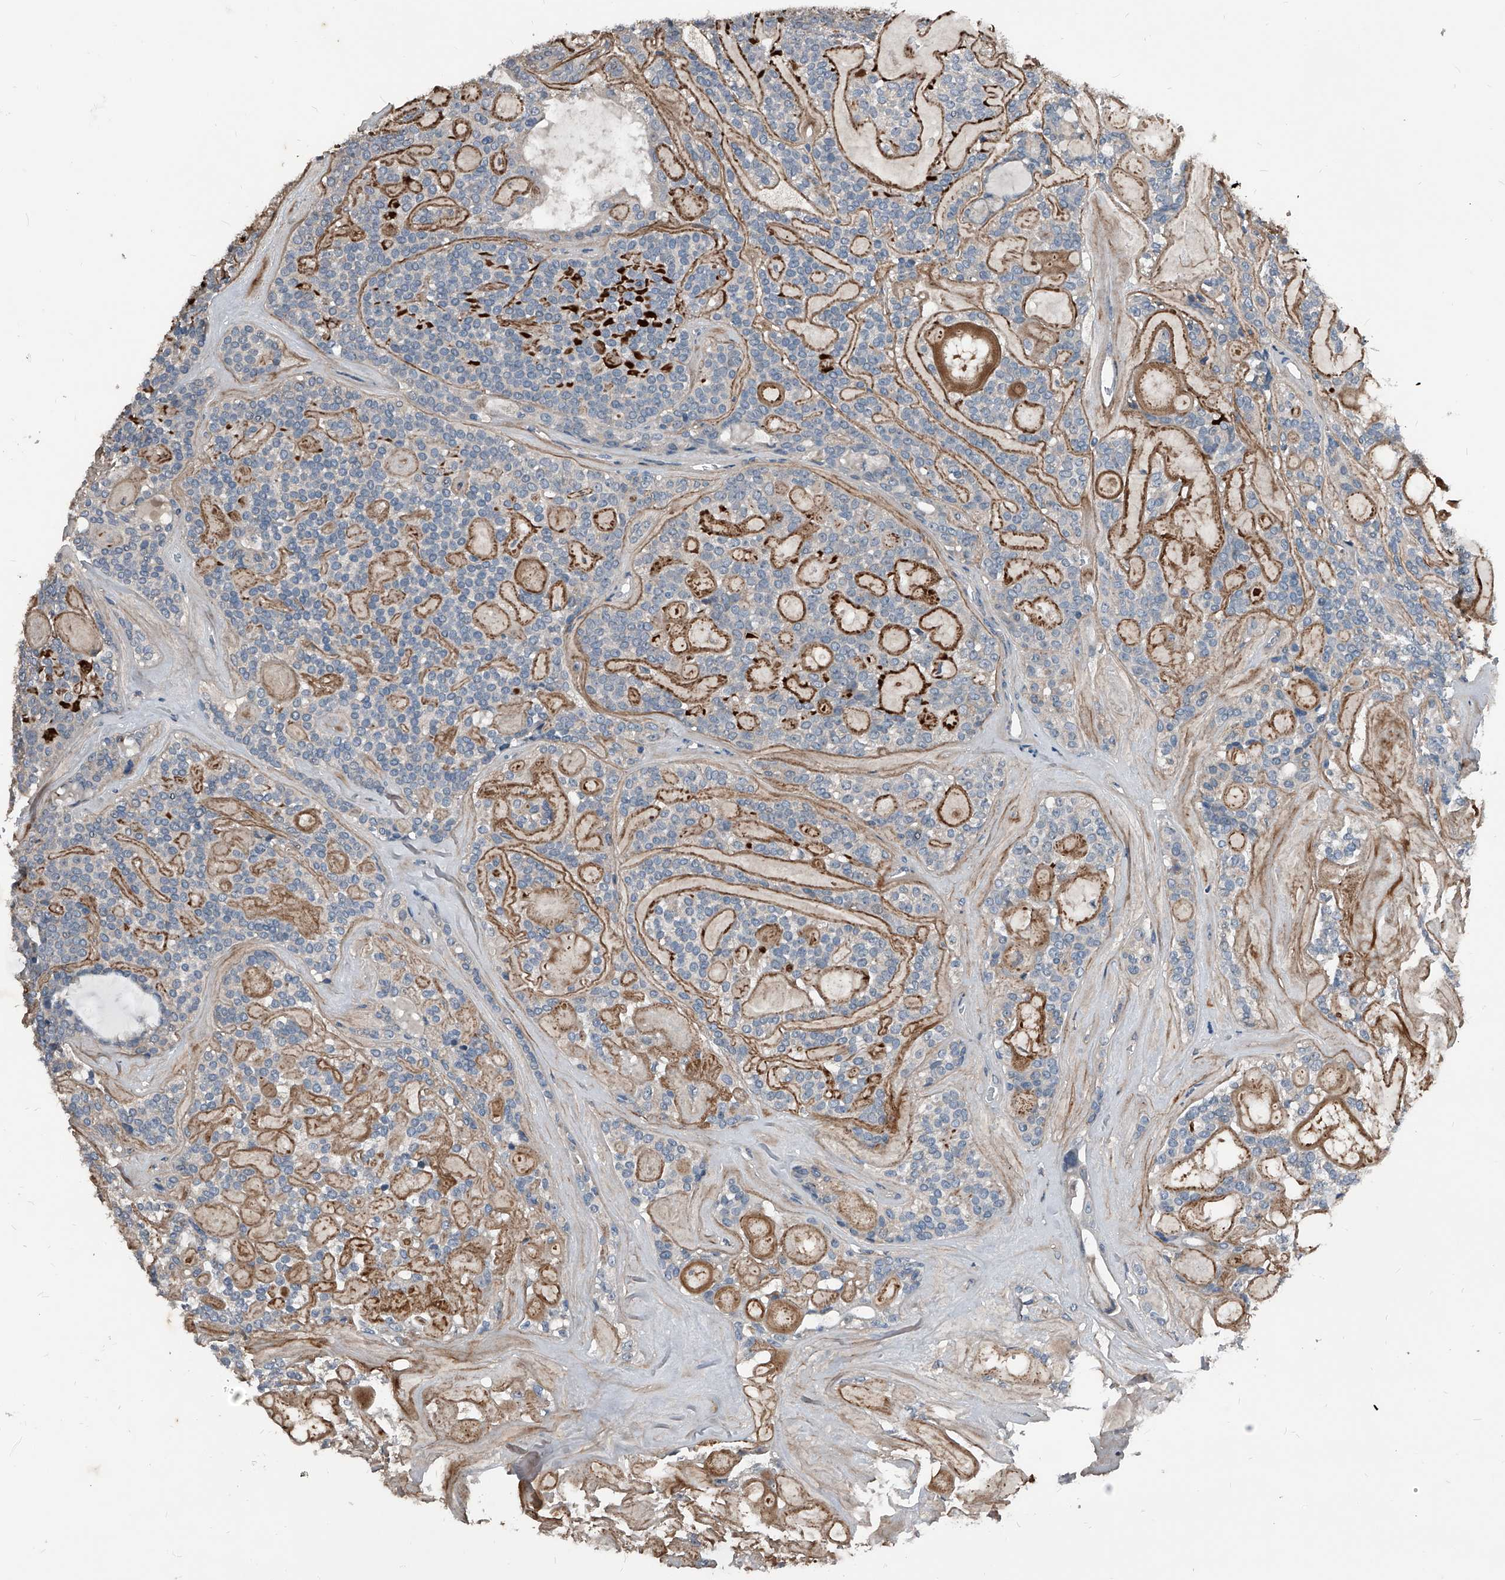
{"staining": {"intensity": "strong", "quantity": "<25%", "location": "cytoplasmic/membranous"}, "tissue": "head and neck cancer", "cell_type": "Tumor cells", "image_type": "cancer", "snomed": [{"axis": "morphology", "description": "Adenocarcinoma, NOS"}, {"axis": "topography", "description": "Head-Neck"}], "caption": "Immunohistochemistry (IHC) of human adenocarcinoma (head and neck) demonstrates medium levels of strong cytoplasmic/membranous expression in about <25% of tumor cells.", "gene": "PHACTR1", "patient": {"sex": "male", "age": 66}}